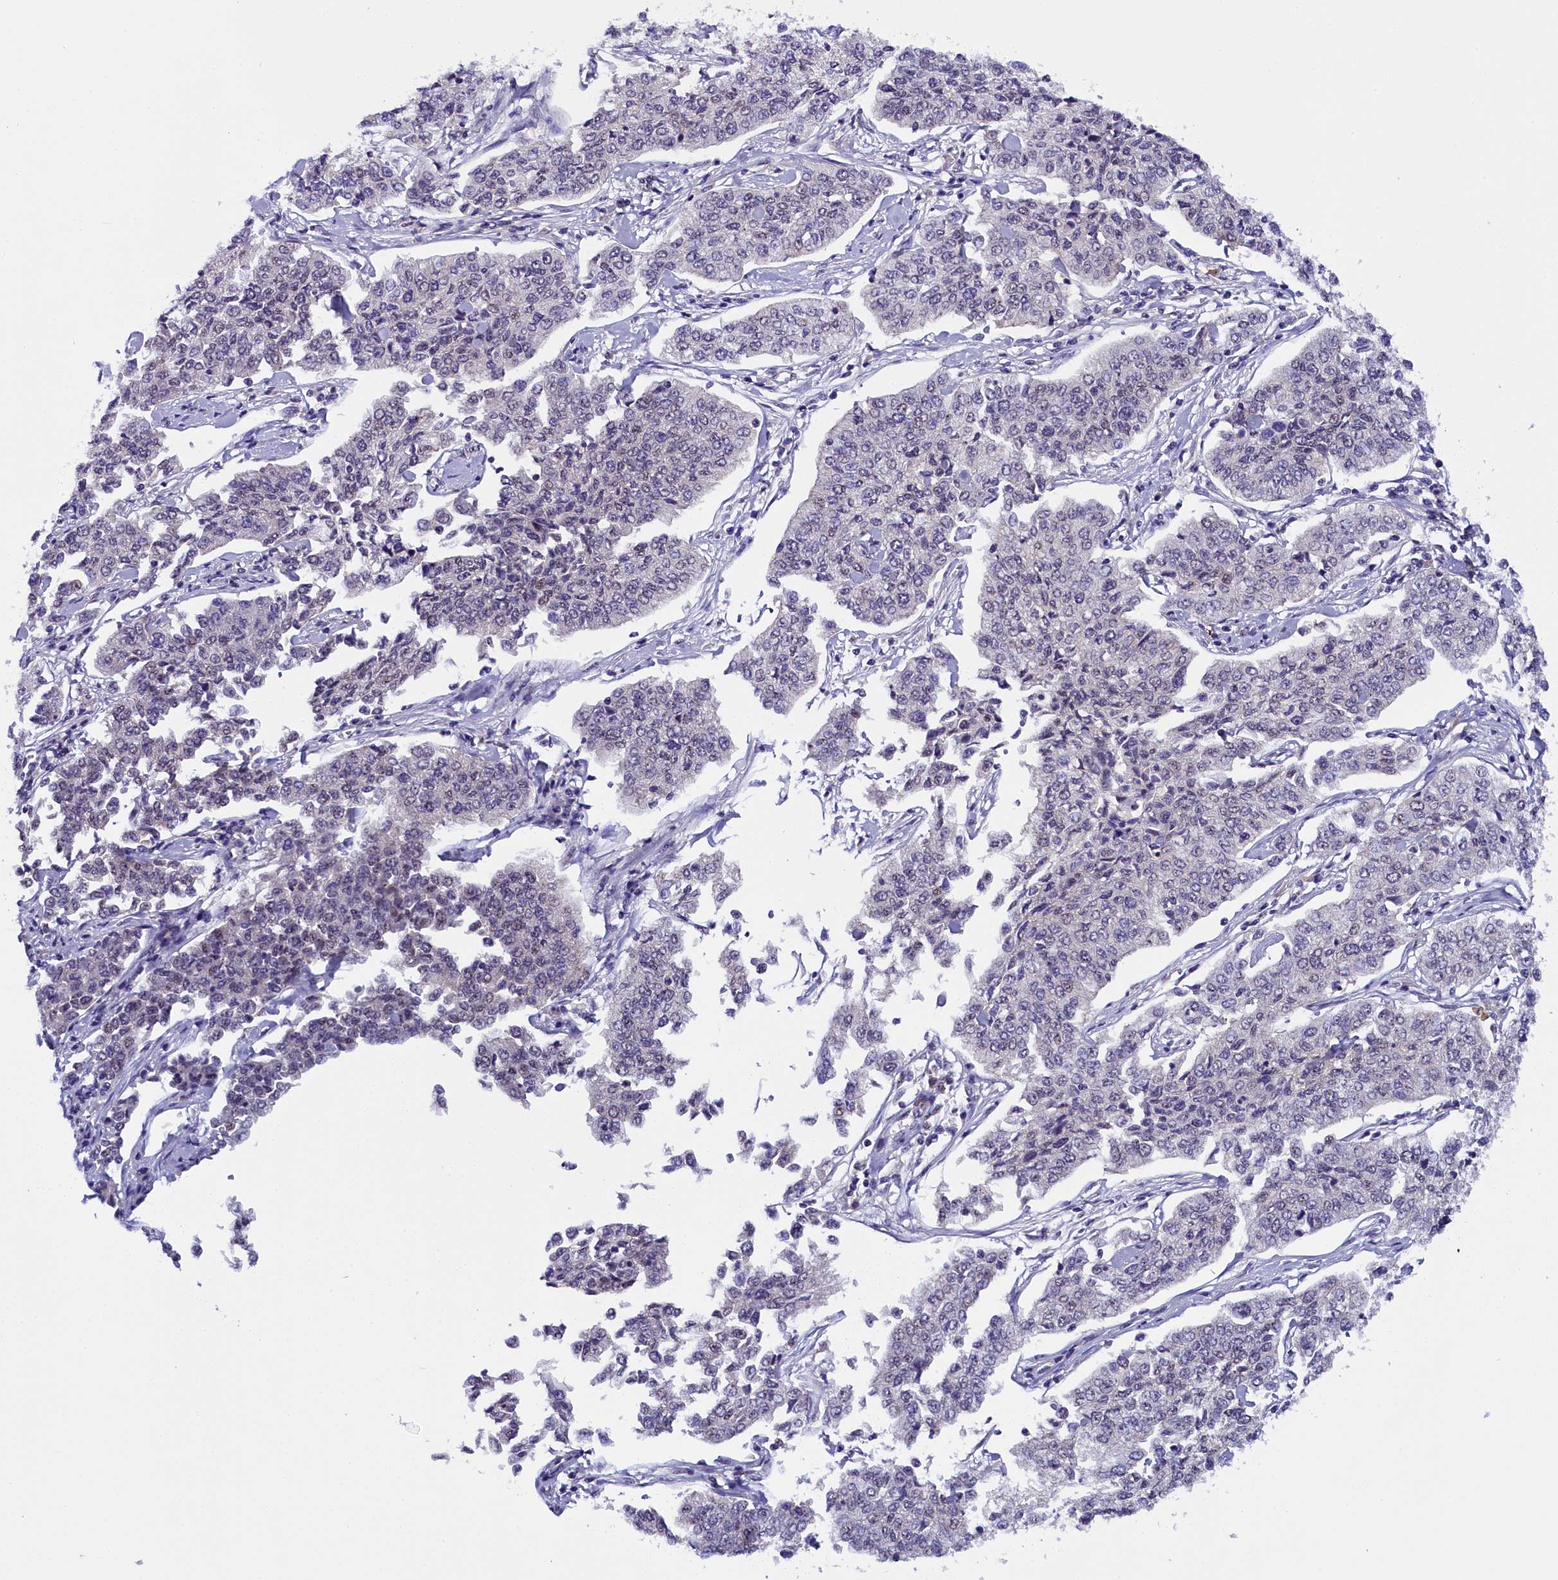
{"staining": {"intensity": "weak", "quantity": "<25%", "location": "nuclear"}, "tissue": "cervical cancer", "cell_type": "Tumor cells", "image_type": "cancer", "snomed": [{"axis": "morphology", "description": "Squamous cell carcinoma, NOS"}, {"axis": "topography", "description": "Cervix"}], "caption": "There is no significant staining in tumor cells of cervical squamous cell carcinoma.", "gene": "ENKD1", "patient": {"sex": "female", "age": 35}}